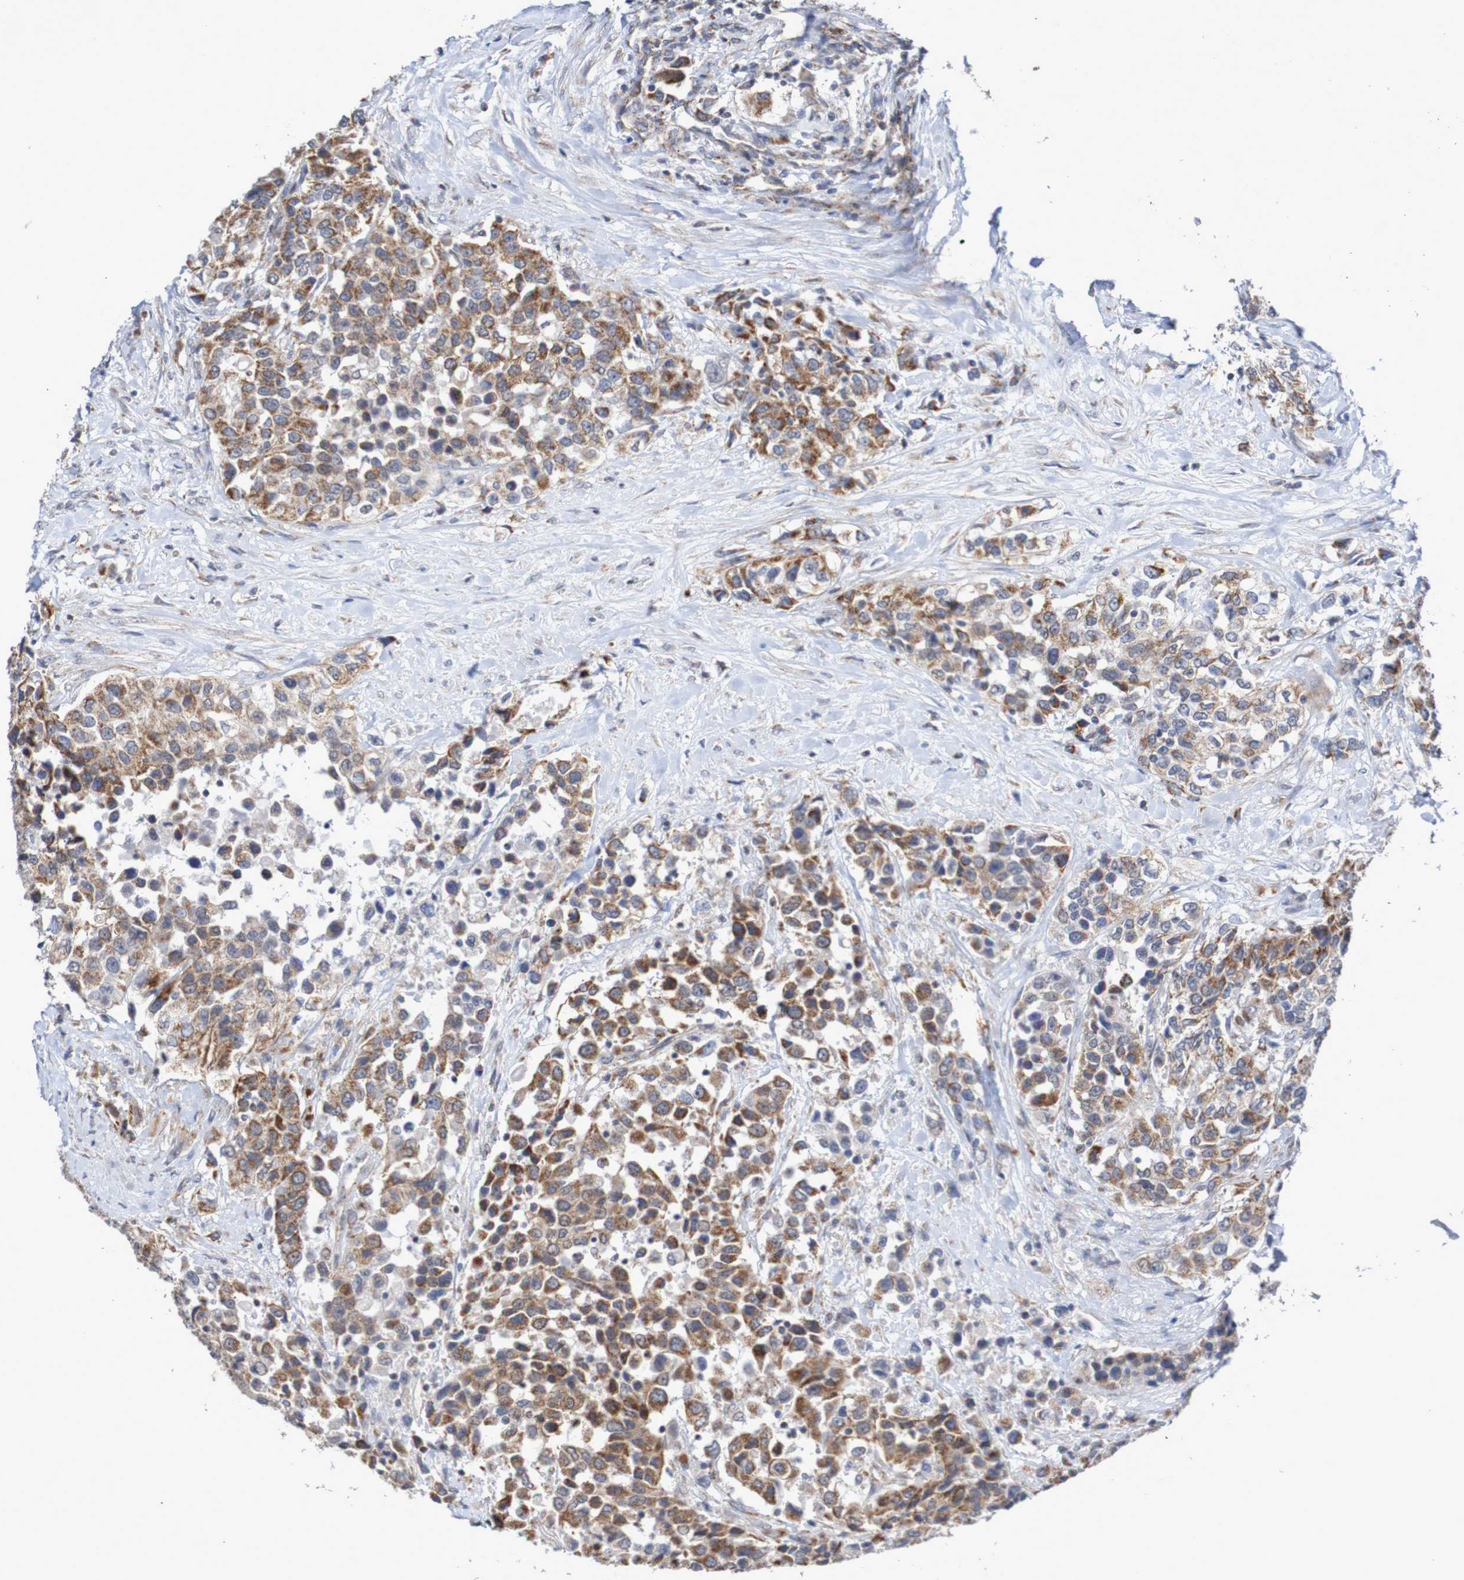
{"staining": {"intensity": "moderate", "quantity": ">75%", "location": "cytoplasmic/membranous"}, "tissue": "urothelial cancer", "cell_type": "Tumor cells", "image_type": "cancer", "snomed": [{"axis": "morphology", "description": "Urothelial carcinoma, High grade"}, {"axis": "topography", "description": "Urinary bladder"}], "caption": "High-grade urothelial carcinoma was stained to show a protein in brown. There is medium levels of moderate cytoplasmic/membranous positivity in about >75% of tumor cells.", "gene": "DVL1", "patient": {"sex": "female", "age": 80}}